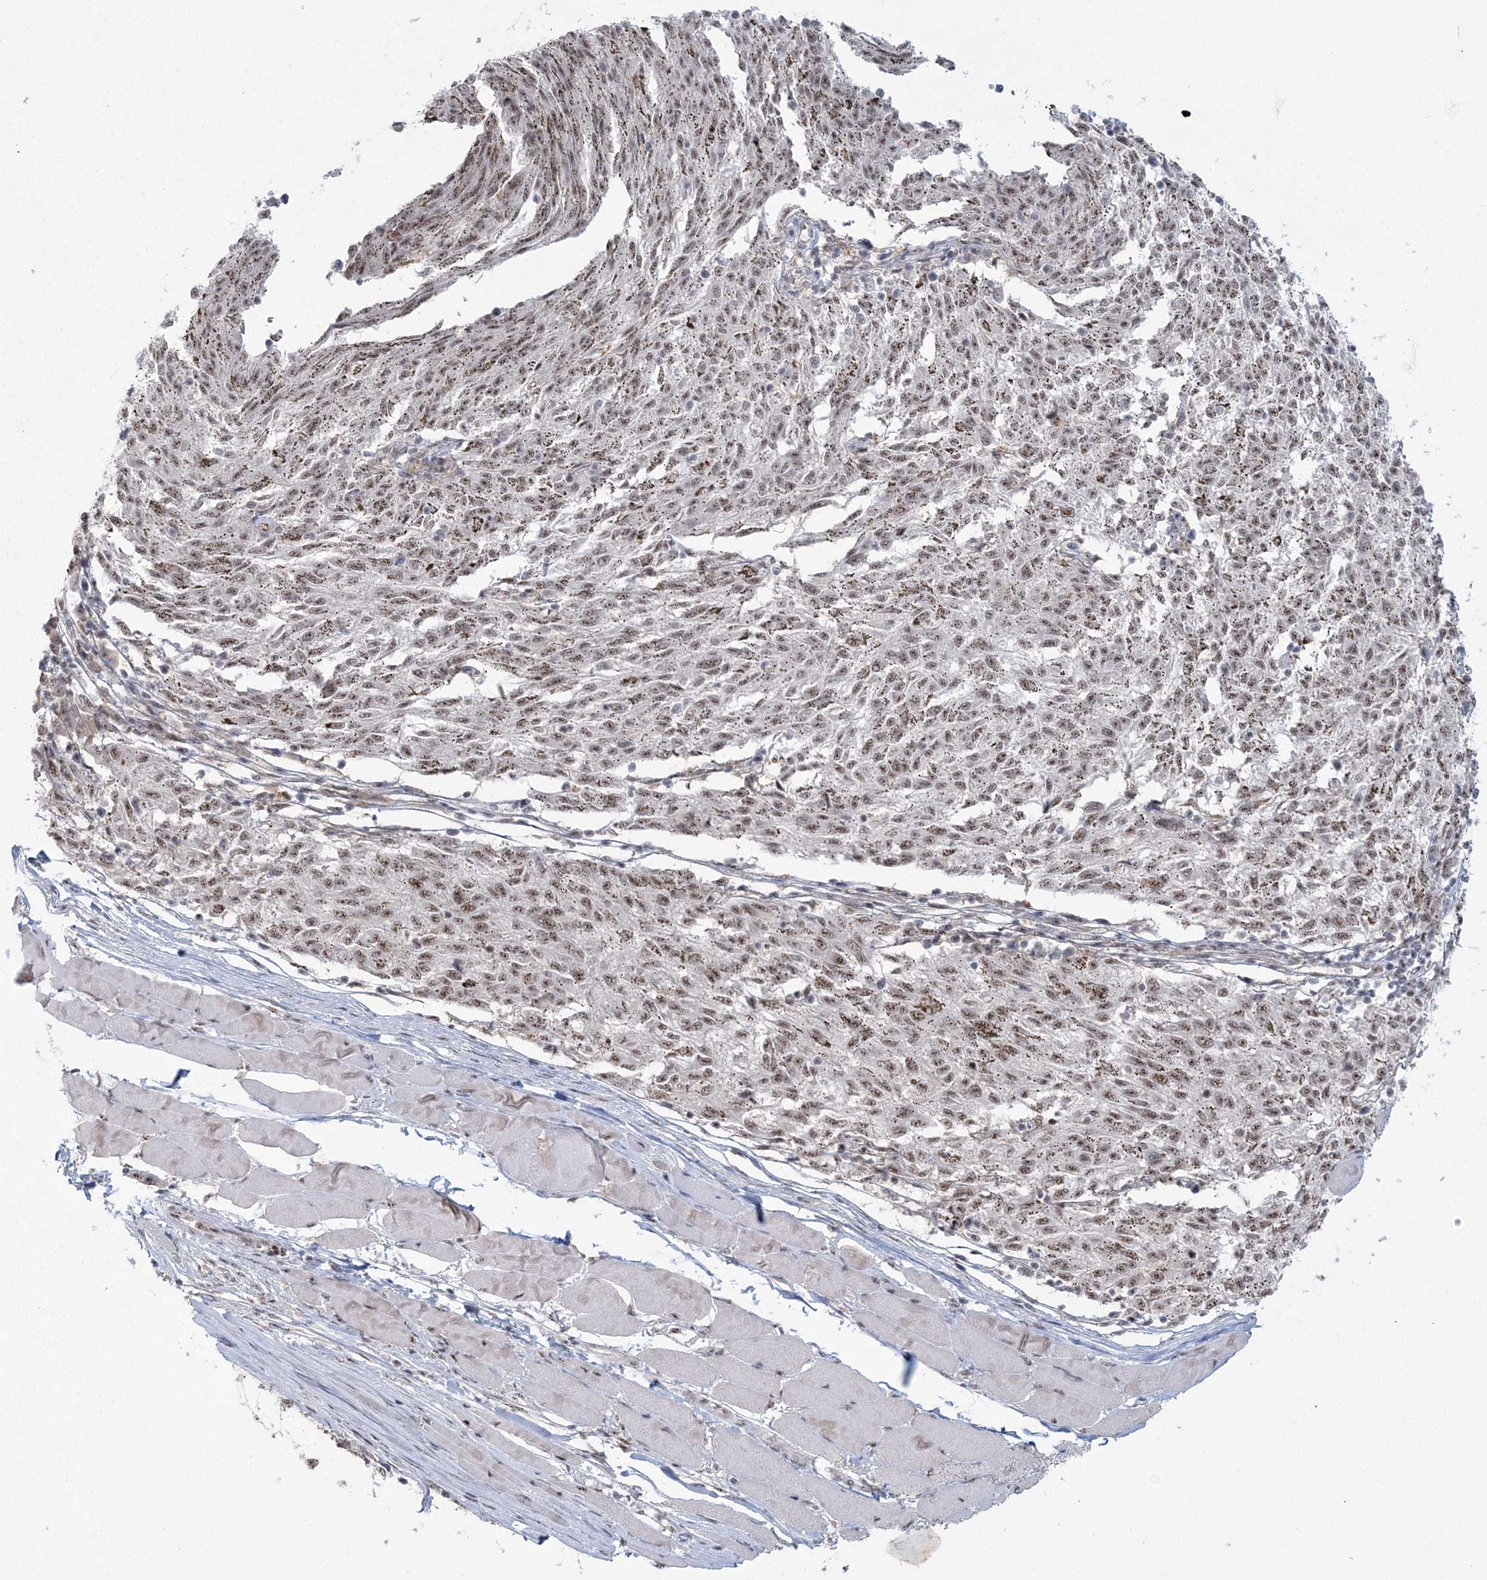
{"staining": {"intensity": "moderate", "quantity": ">75%", "location": "nuclear"}, "tissue": "melanoma", "cell_type": "Tumor cells", "image_type": "cancer", "snomed": [{"axis": "morphology", "description": "Malignant melanoma, NOS"}, {"axis": "topography", "description": "Skin"}], "caption": "Protein expression analysis of human malignant melanoma reveals moderate nuclear positivity in about >75% of tumor cells. (brown staining indicates protein expression, while blue staining denotes nuclei).", "gene": "KDM6B", "patient": {"sex": "female", "age": 72}}